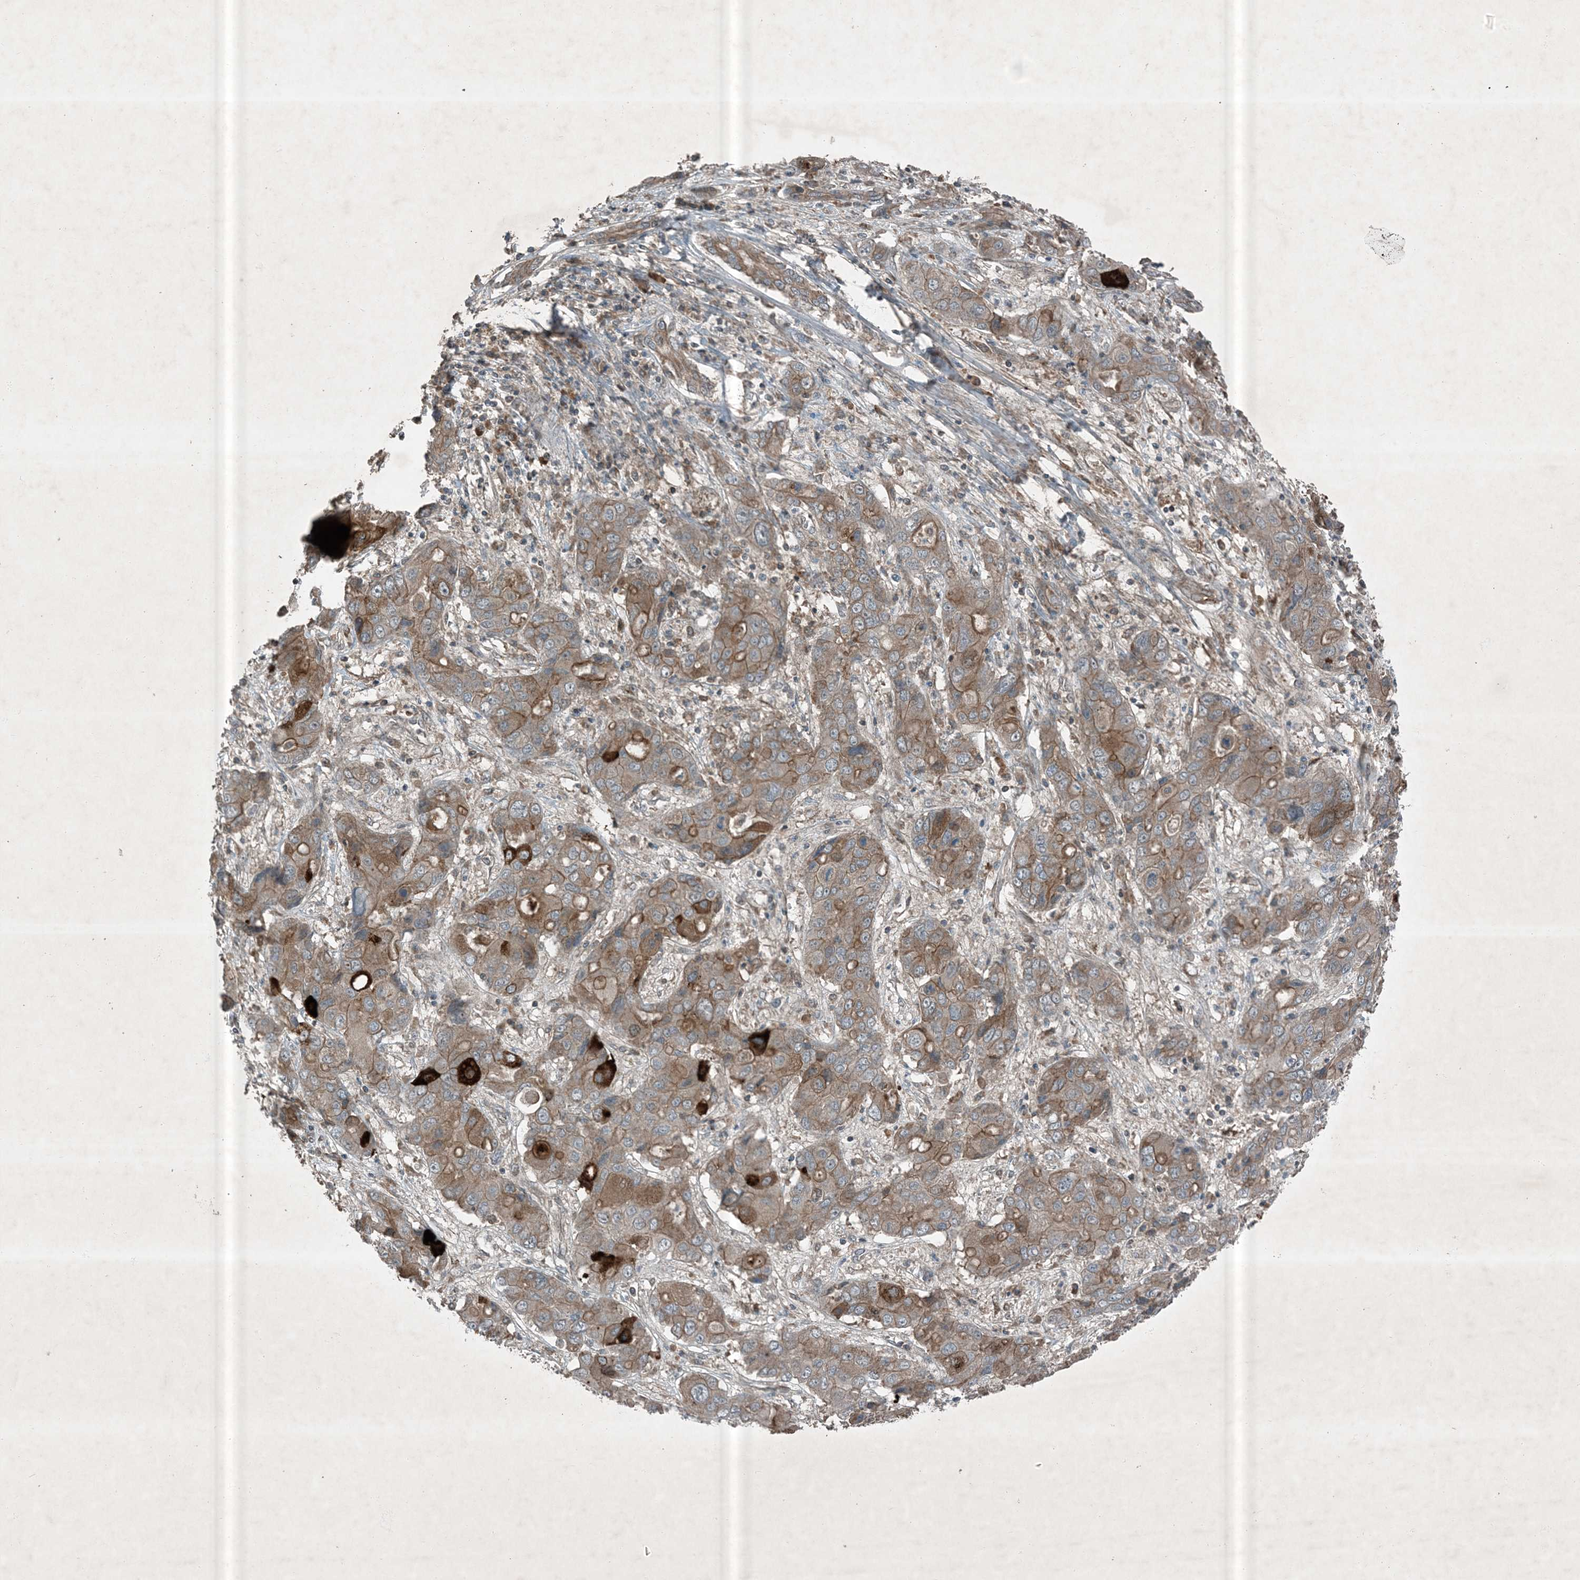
{"staining": {"intensity": "moderate", "quantity": "25%-75%", "location": "cytoplasmic/membranous"}, "tissue": "liver cancer", "cell_type": "Tumor cells", "image_type": "cancer", "snomed": [{"axis": "morphology", "description": "Cholangiocarcinoma"}, {"axis": "topography", "description": "Liver"}], "caption": "An immunohistochemistry image of tumor tissue is shown. Protein staining in brown shows moderate cytoplasmic/membranous positivity in liver cancer within tumor cells.", "gene": "MDN1", "patient": {"sex": "male", "age": 67}}